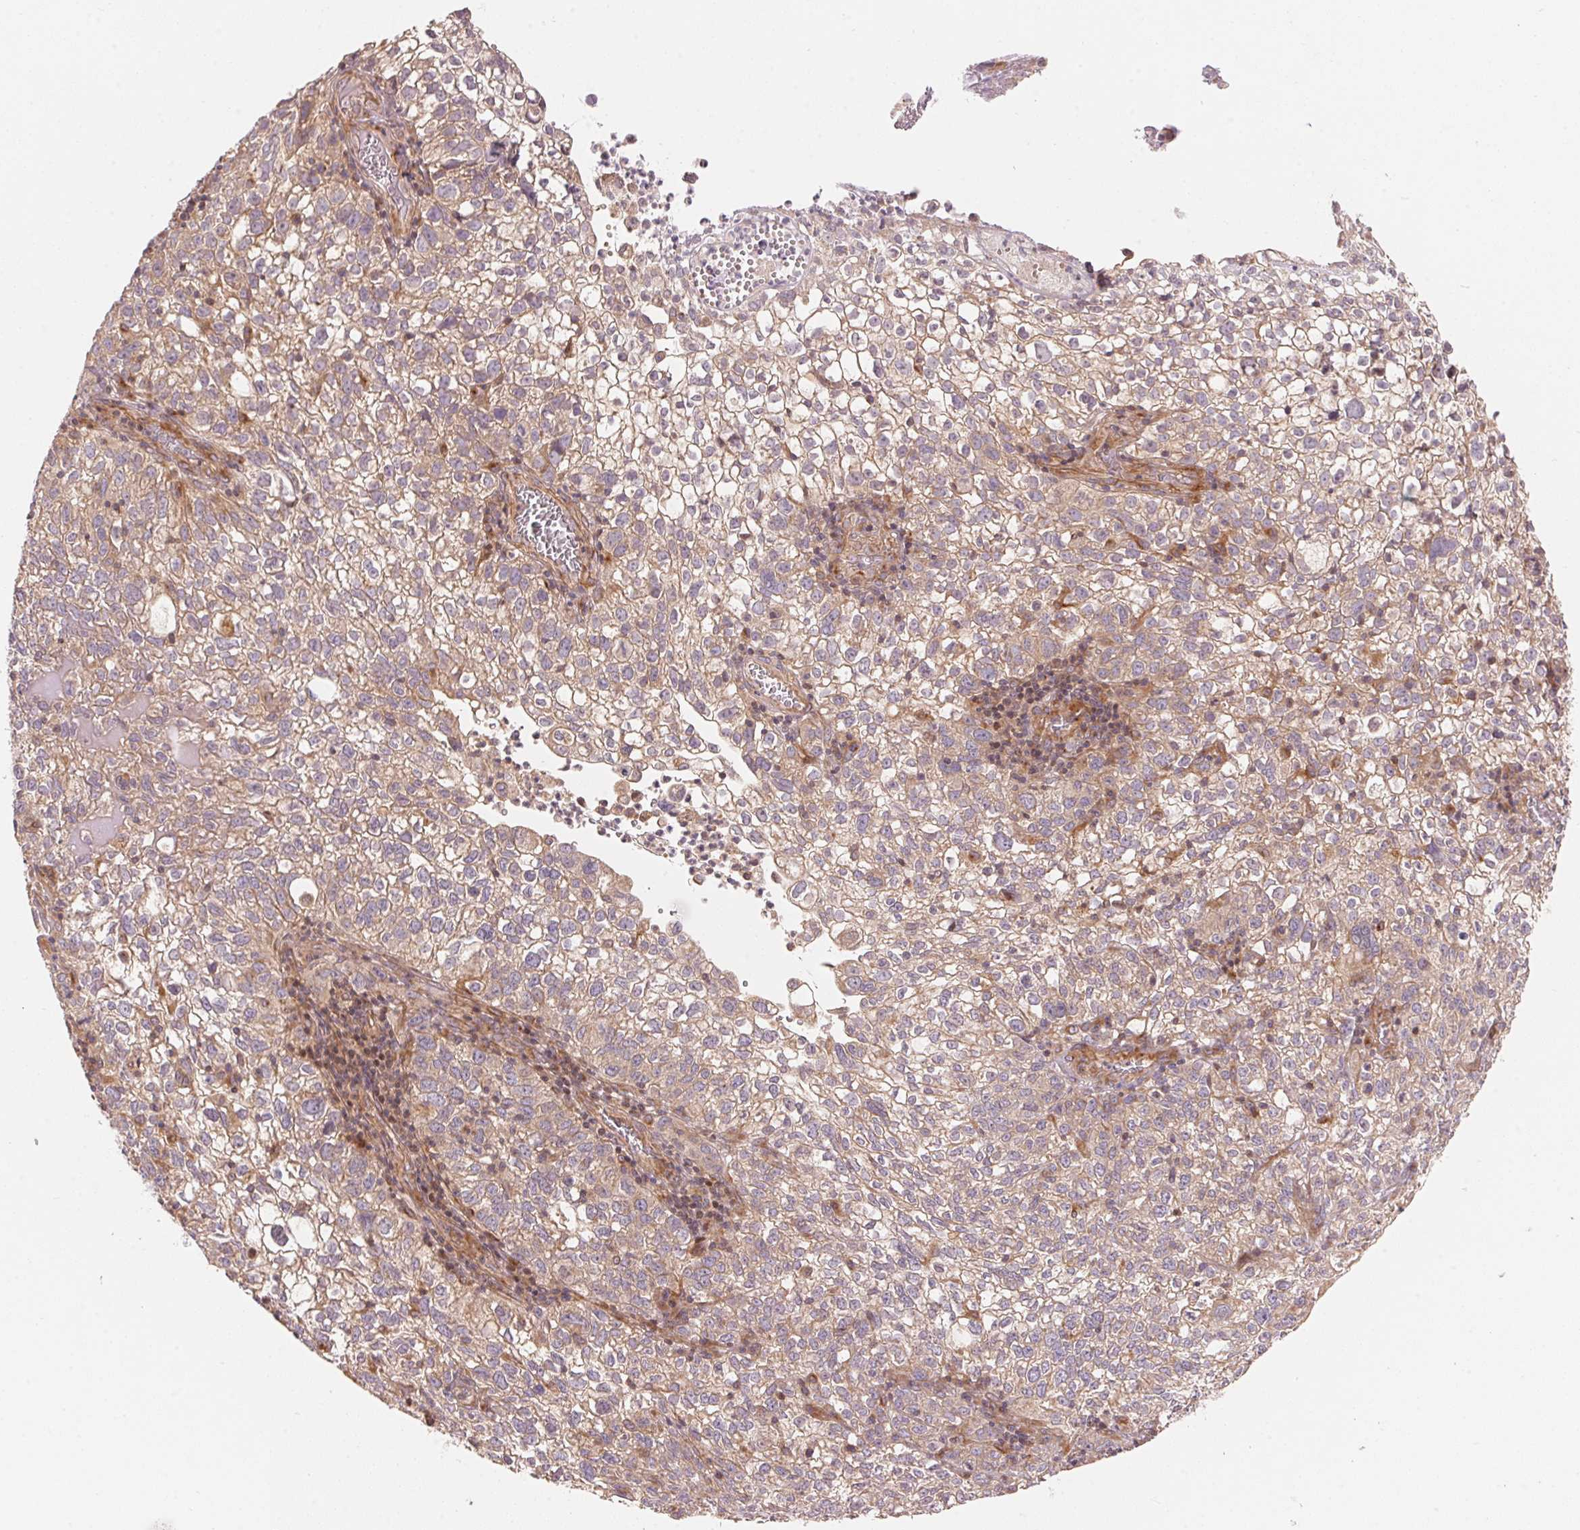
{"staining": {"intensity": "weak", "quantity": "25%-75%", "location": "cytoplasmic/membranous"}, "tissue": "cervical cancer", "cell_type": "Tumor cells", "image_type": "cancer", "snomed": [{"axis": "morphology", "description": "Squamous cell carcinoma, NOS"}, {"axis": "topography", "description": "Cervix"}], "caption": "Tumor cells reveal low levels of weak cytoplasmic/membranous positivity in approximately 25%-75% of cells in human cervical cancer (squamous cell carcinoma). (DAB = brown stain, brightfield microscopy at high magnification).", "gene": "TNIP2", "patient": {"sex": "female", "age": 55}}